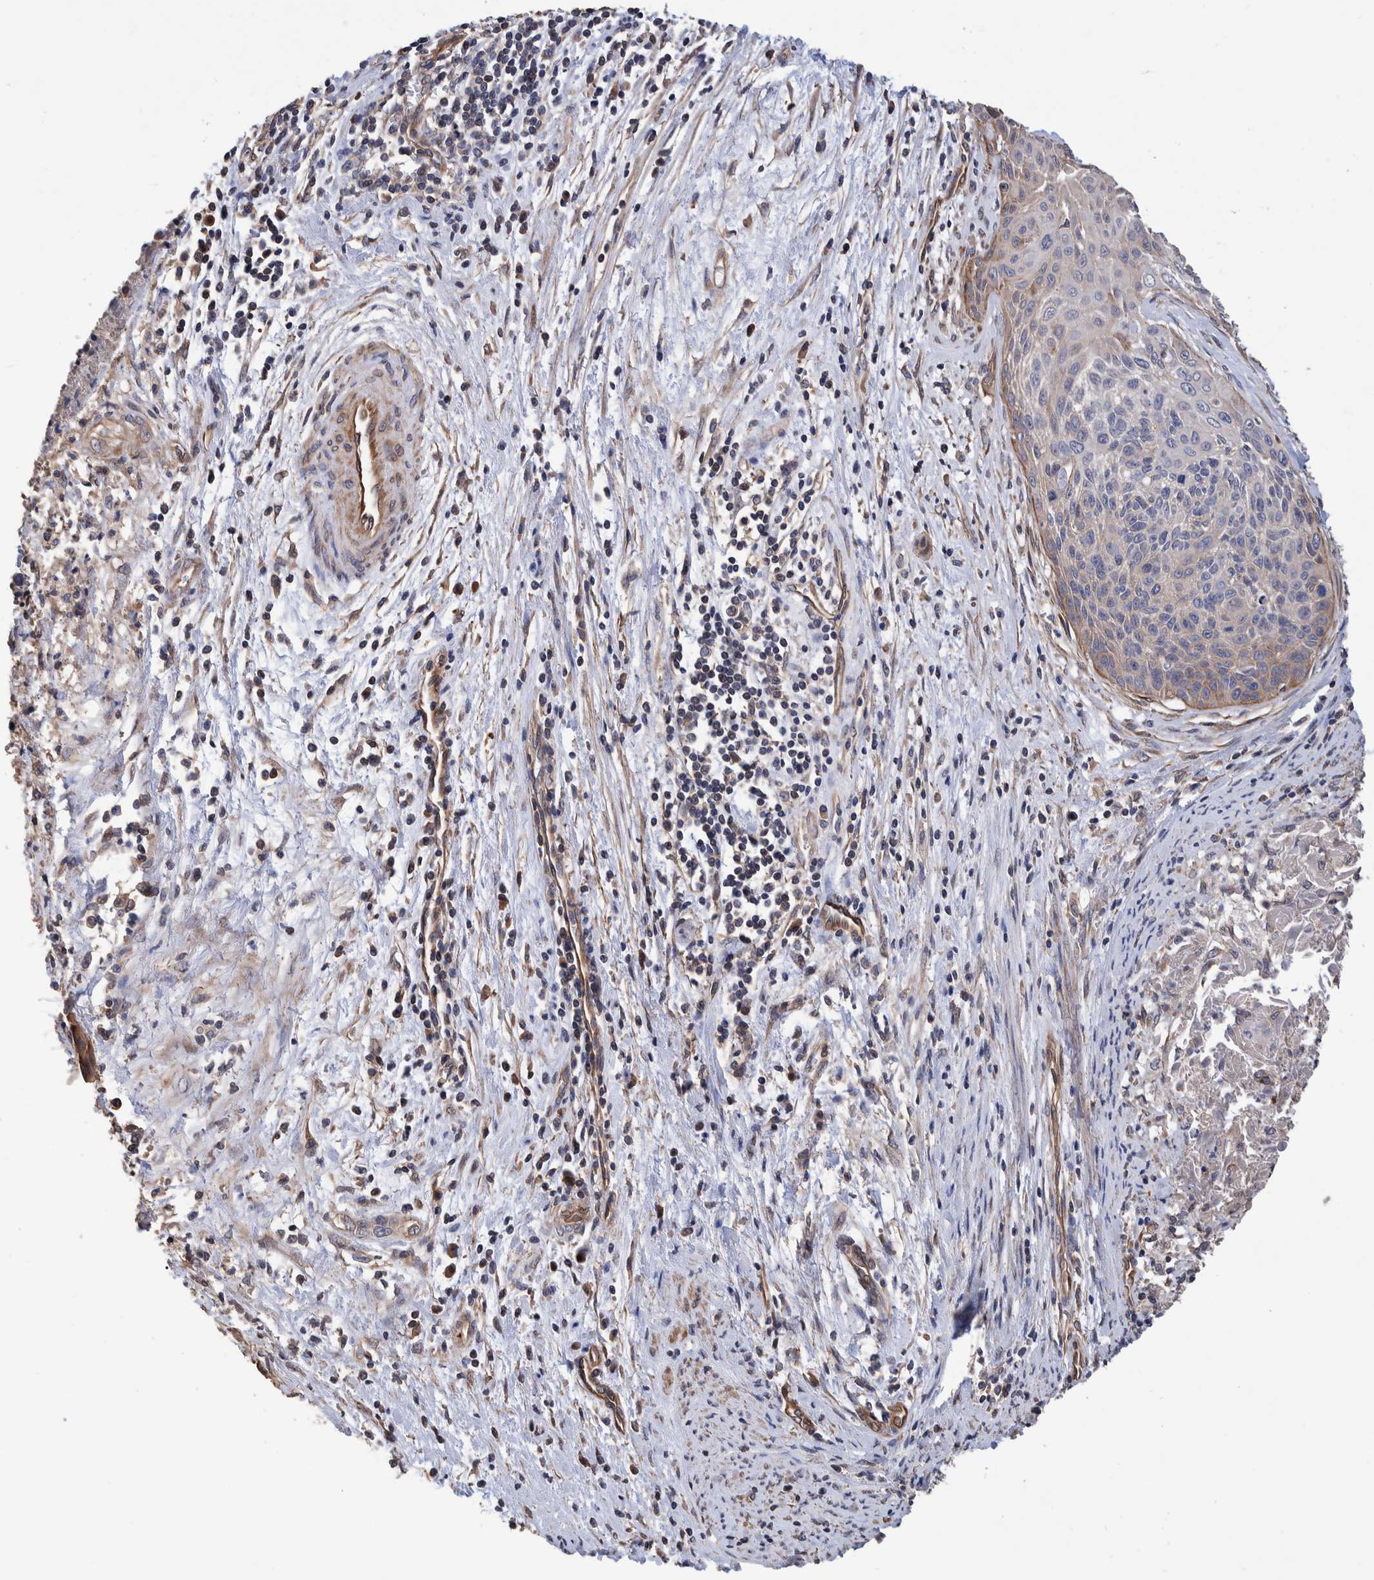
{"staining": {"intensity": "weak", "quantity": "<25%", "location": "cytoplasmic/membranous"}, "tissue": "cervical cancer", "cell_type": "Tumor cells", "image_type": "cancer", "snomed": [{"axis": "morphology", "description": "Squamous cell carcinoma, NOS"}, {"axis": "topography", "description": "Cervix"}], "caption": "Protein analysis of cervical cancer shows no significant positivity in tumor cells.", "gene": "SLC45A4", "patient": {"sex": "female", "age": 55}}